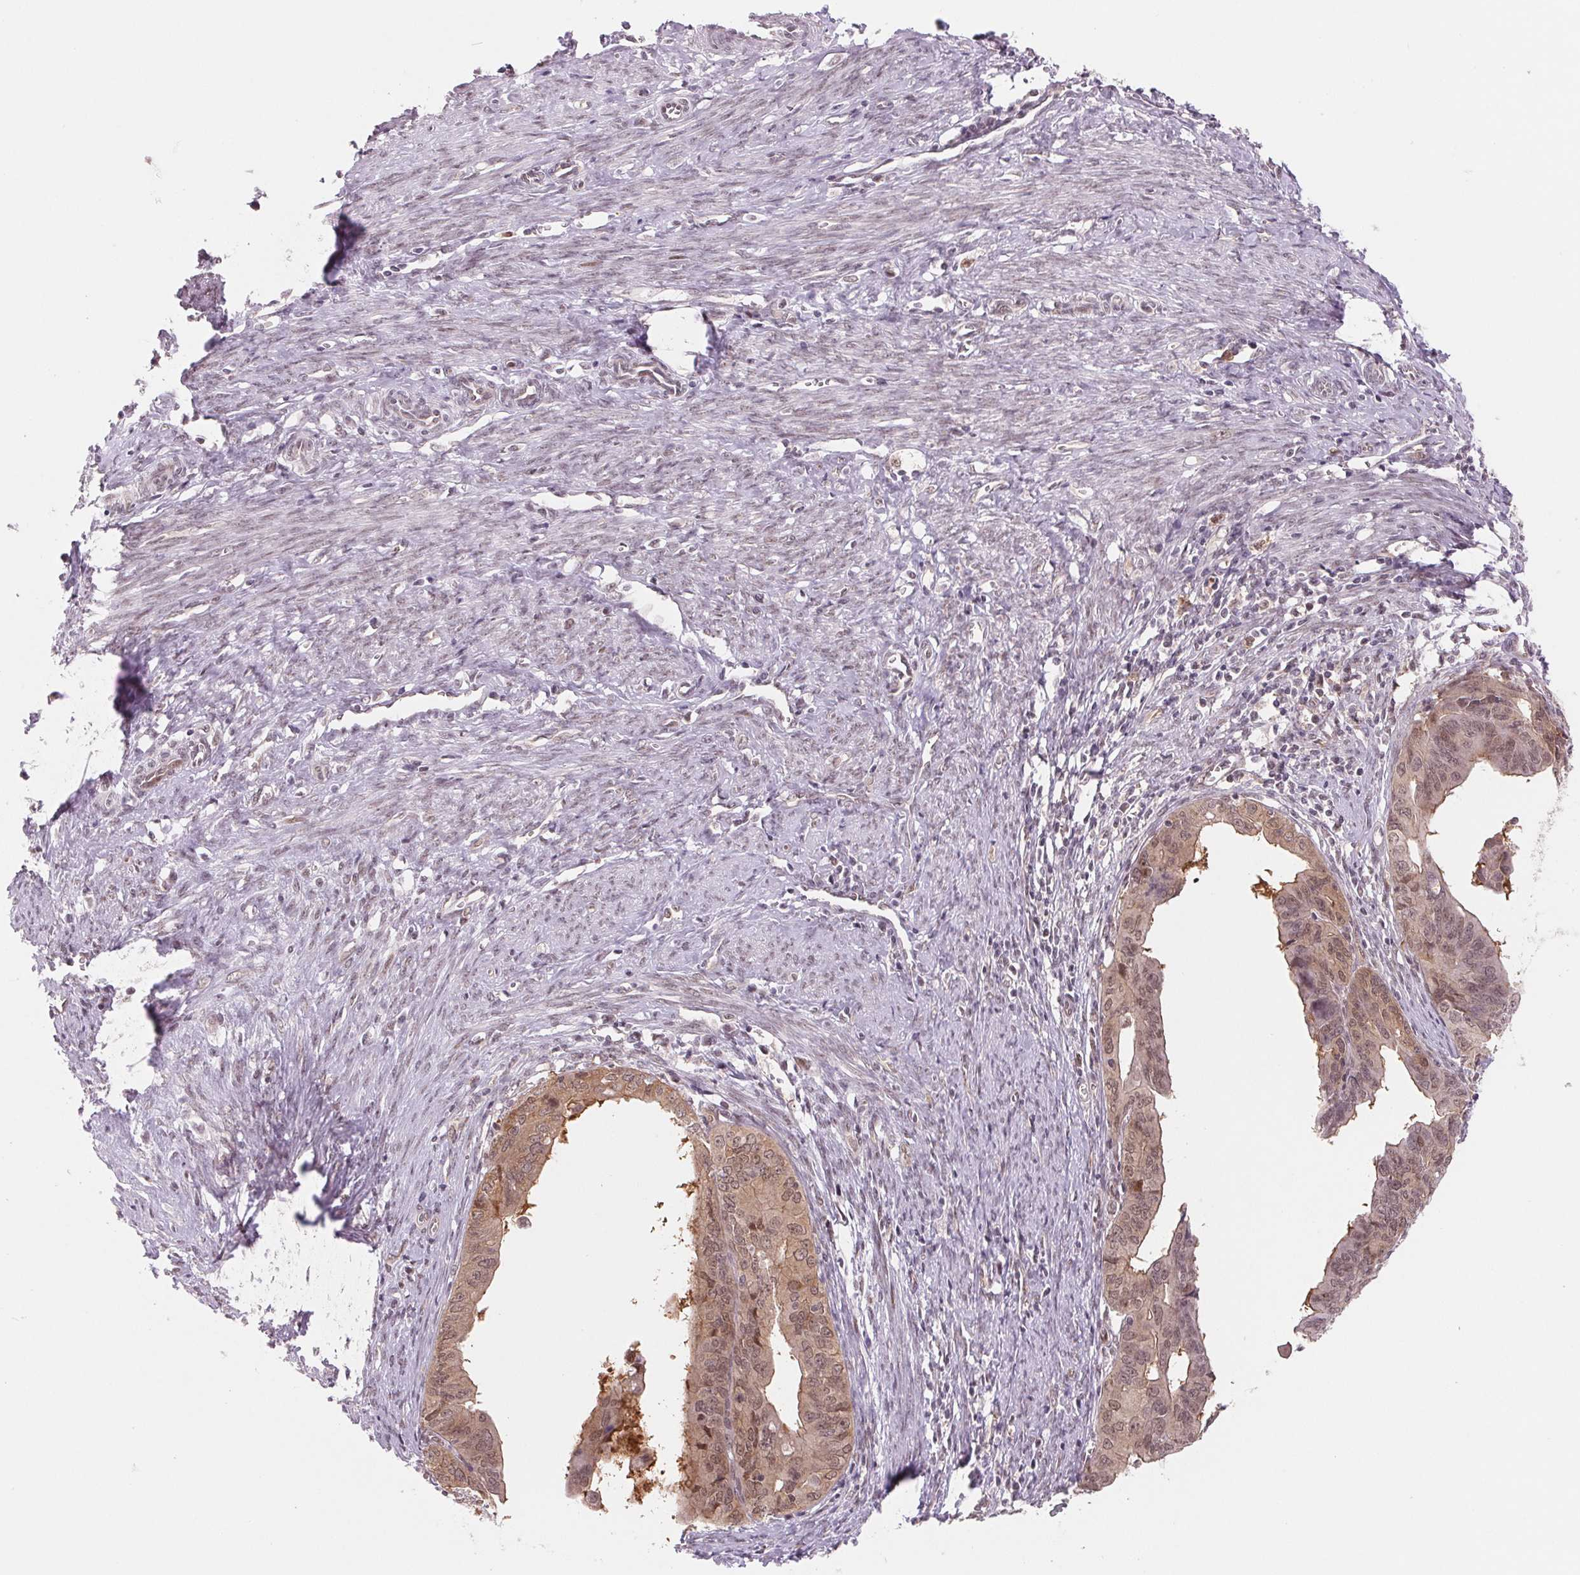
{"staining": {"intensity": "weak", "quantity": ">75%", "location": "cytoplasmic/membranous,nuclear"}, "tissue": "endometrial cancer", "cell_type": "Tumor cells", "image_type": "cancer", "snomed": [{"axis": "morphology", "description": "Adenocarcinoma, NOS"}, {"axis": "topography", "description": "Endometrium"}], "caption": "The image exhibits immunohistochemical staining of adenocarcinoma (endometrial). There is weak cytoplasmic/membranous and nuclear staining is identified in about >75% of tumor cells.", "gene": "DNAJB6", "patient": {"sex": "female", "age": 65}}